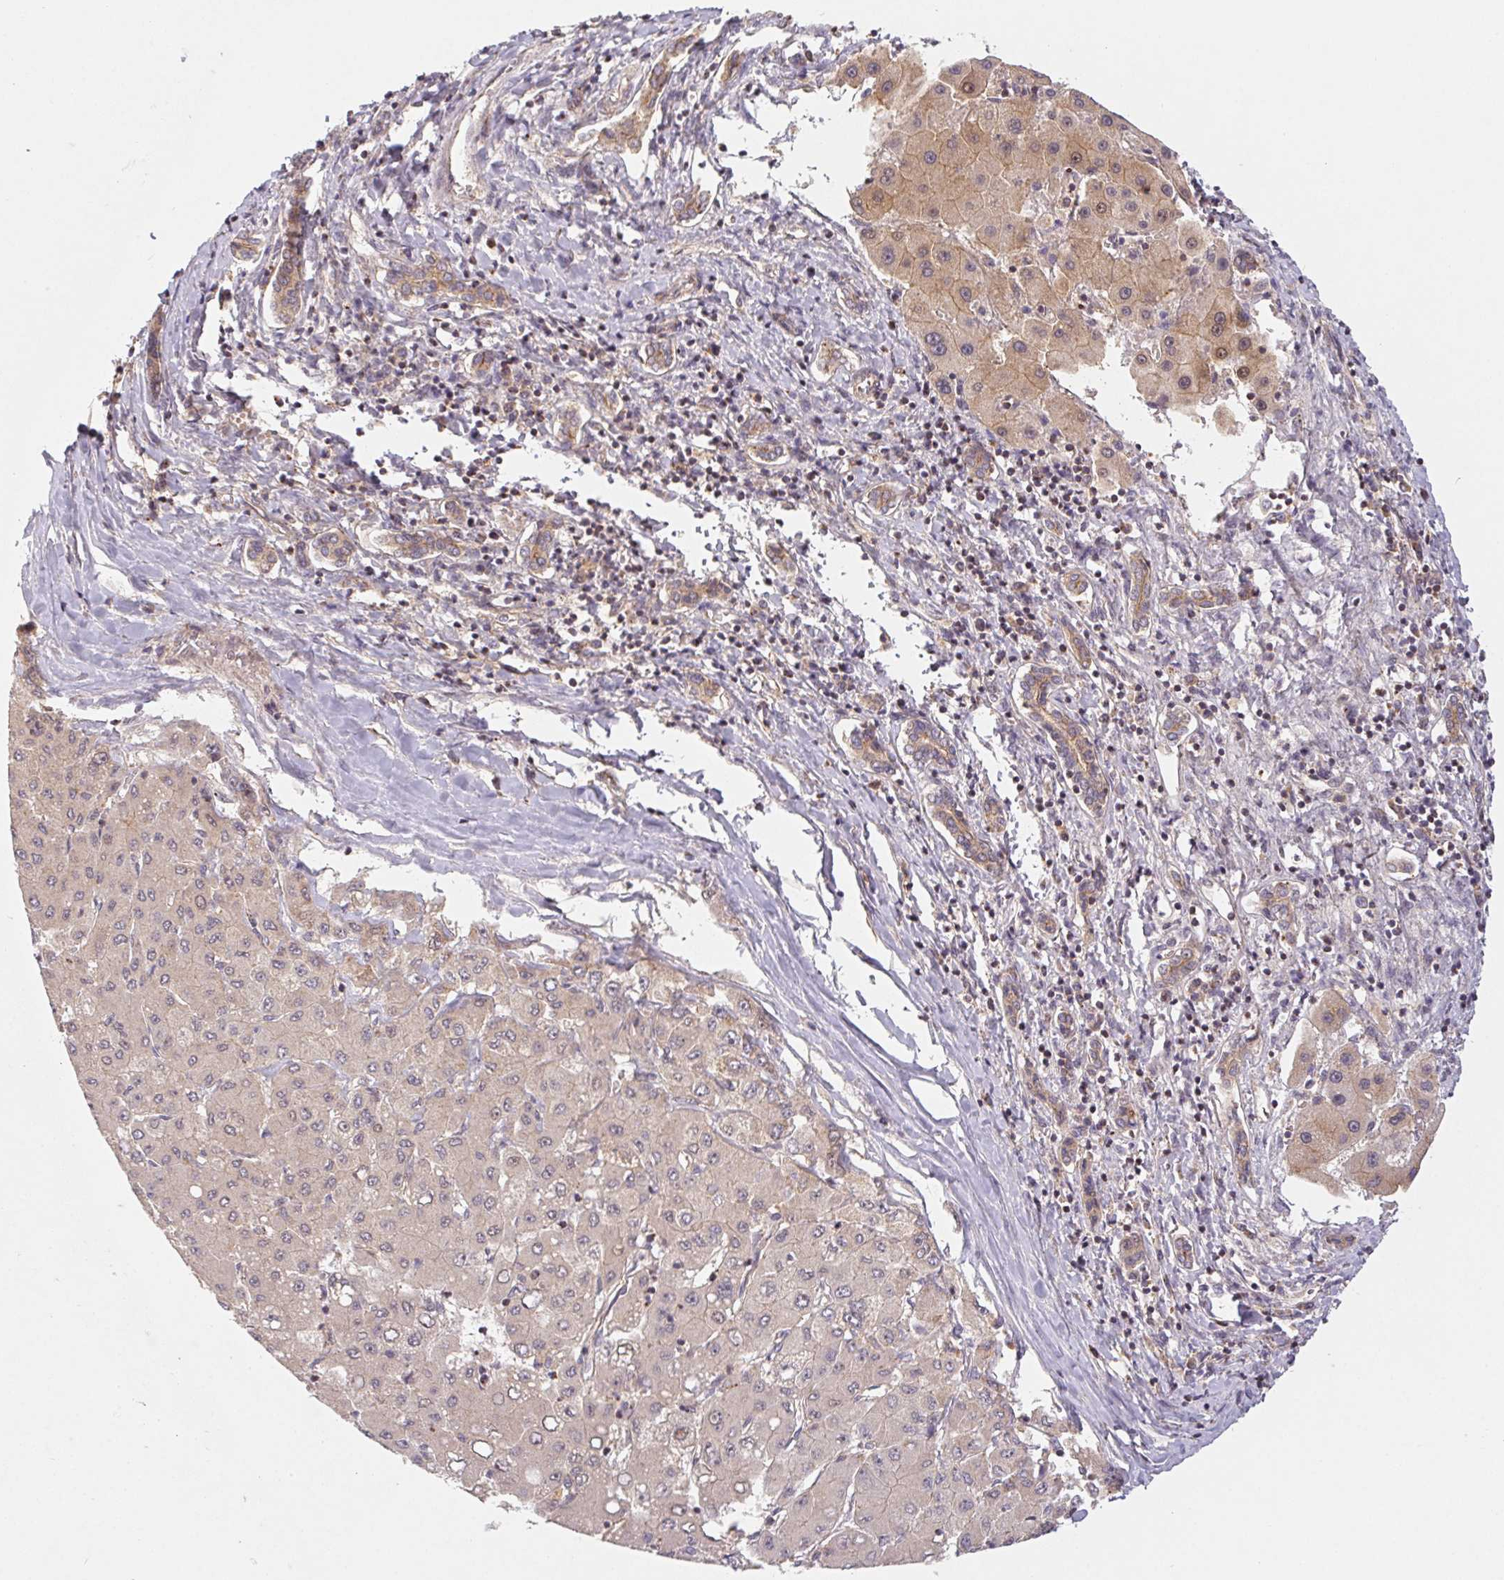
{"staining": {"intensity": "weak", "quantity": "<25%", "location": "cytoplasmic/membranous,nuclear"}, "tissue": "liver cancer", "cell_type": "Tumor cells", "image_type": "cancer", "snomed": [{"axis": "morphology", "description": "Carcinoma, Hepatocellular, NOS"}, {"axis": "topography", "description": "Liver"}], "caption": "Tumor cells show no significant staining in liver cancer (hepatocellular carcinoma). The staining is performed using DAB (3,3'-diaminobenzidine) brown chromogen with nuclei counter-stained in using hematoxylin.", "gene": "MTHFD1", "patient": {"sex": "male", "age": 40}}